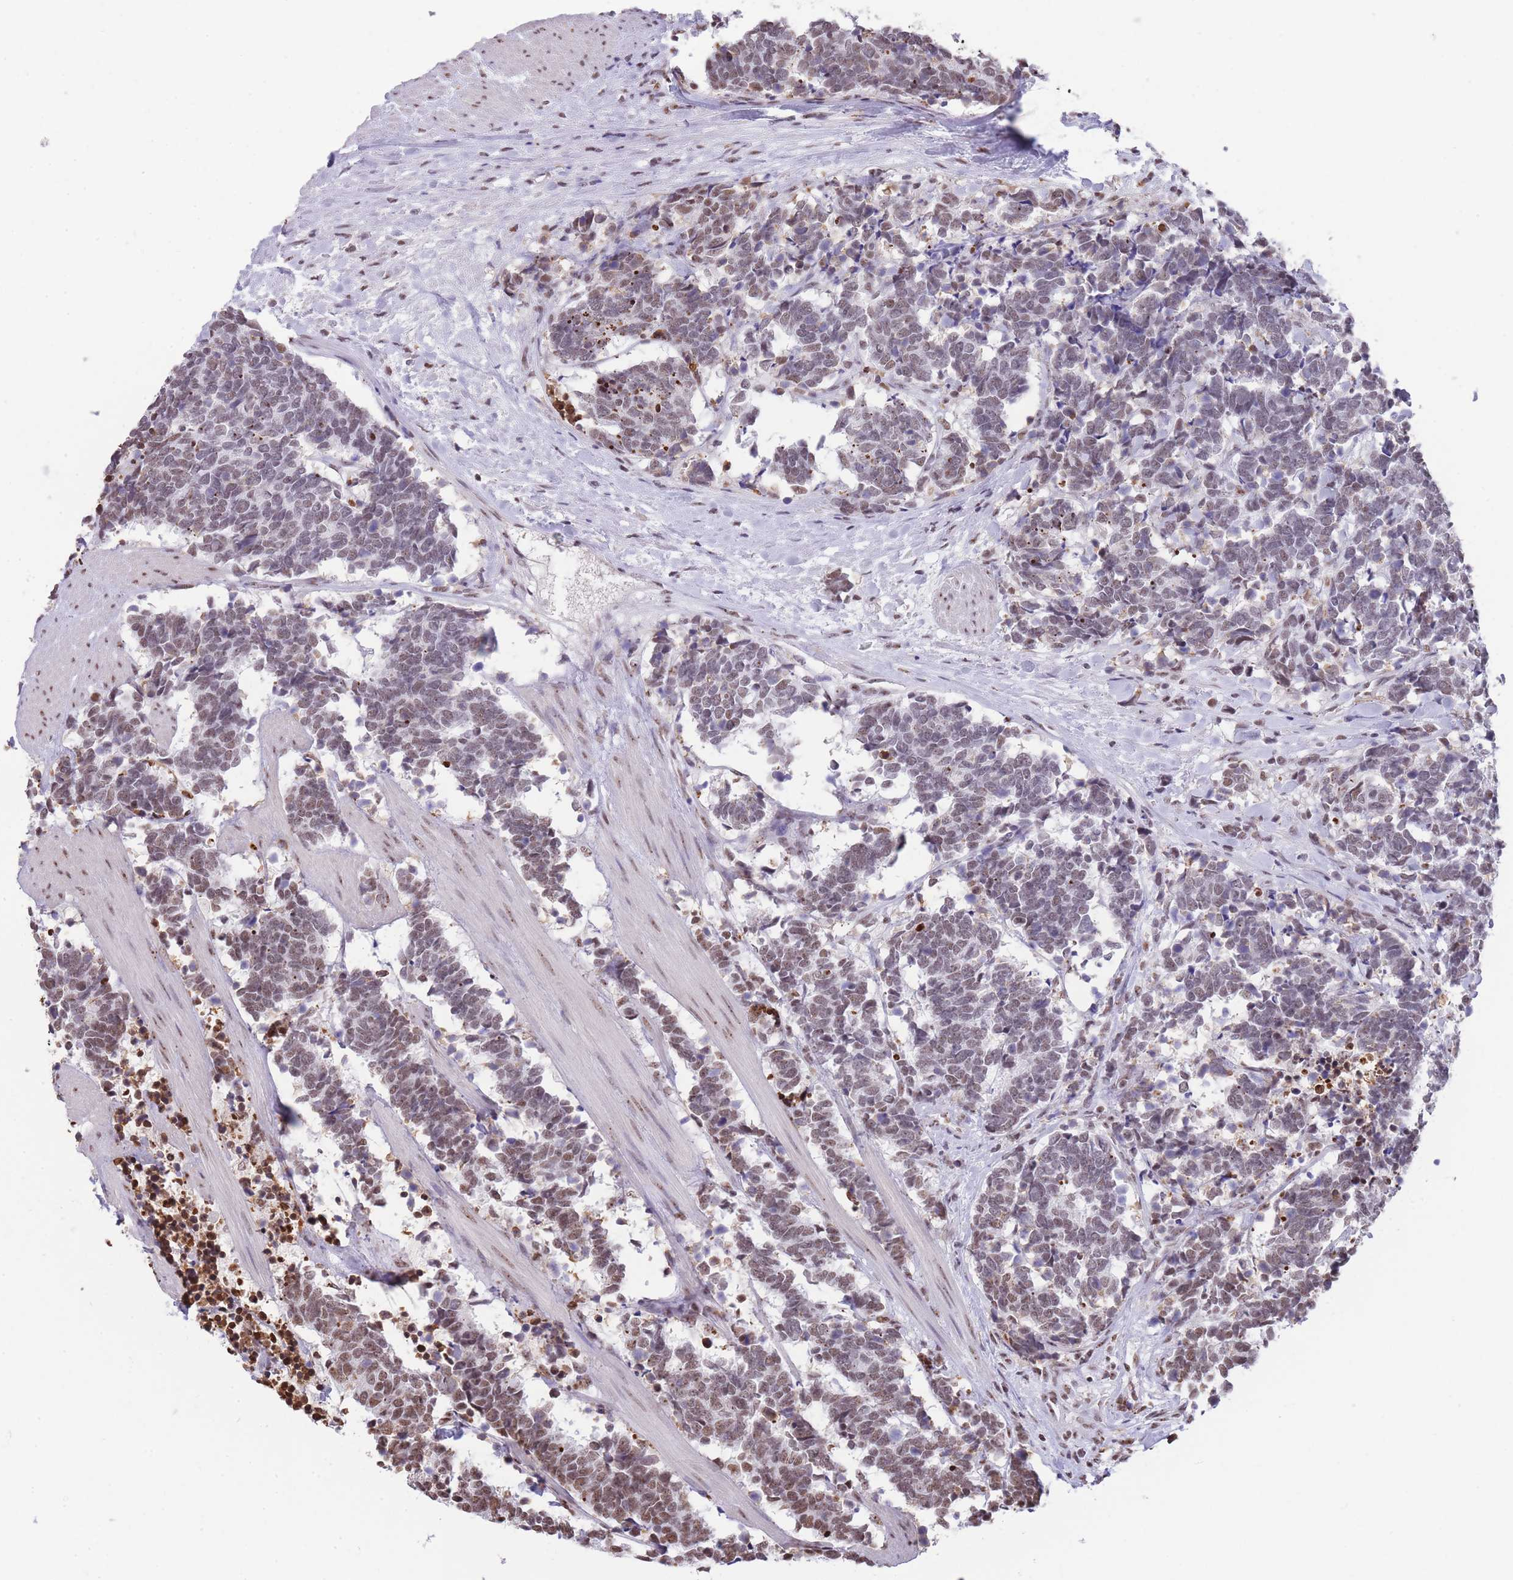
{"staining": {"intensity": "moderate", "quantity": ">75%", "location": "nuclear"}, "tissue": "carcinoid", "cell_type": "Tumor cells", "image_type": "cancer", "snomed": [{"axis": "morphology", "description": "Carcinoma, NOS"}, {"axis": "morphology", "description": "Carcinoid, malignant, NOS"}, {"axis": "topography", "description": "Prostate"}], "caption": "Immunohistochemistry staining of carcinoid, which shows medium levels of moderate nuclear positivity in approximately >75% of tumor cells indicating moderate nuclear protein expression. The staining was performed using DAB (3,3'-diaminobenzidine) (brown) for protein detection and nuclei were counterstained in hematoxylin (blue).", "gene": "EVC2", "patient": {"sex": "male", "age": 57}}